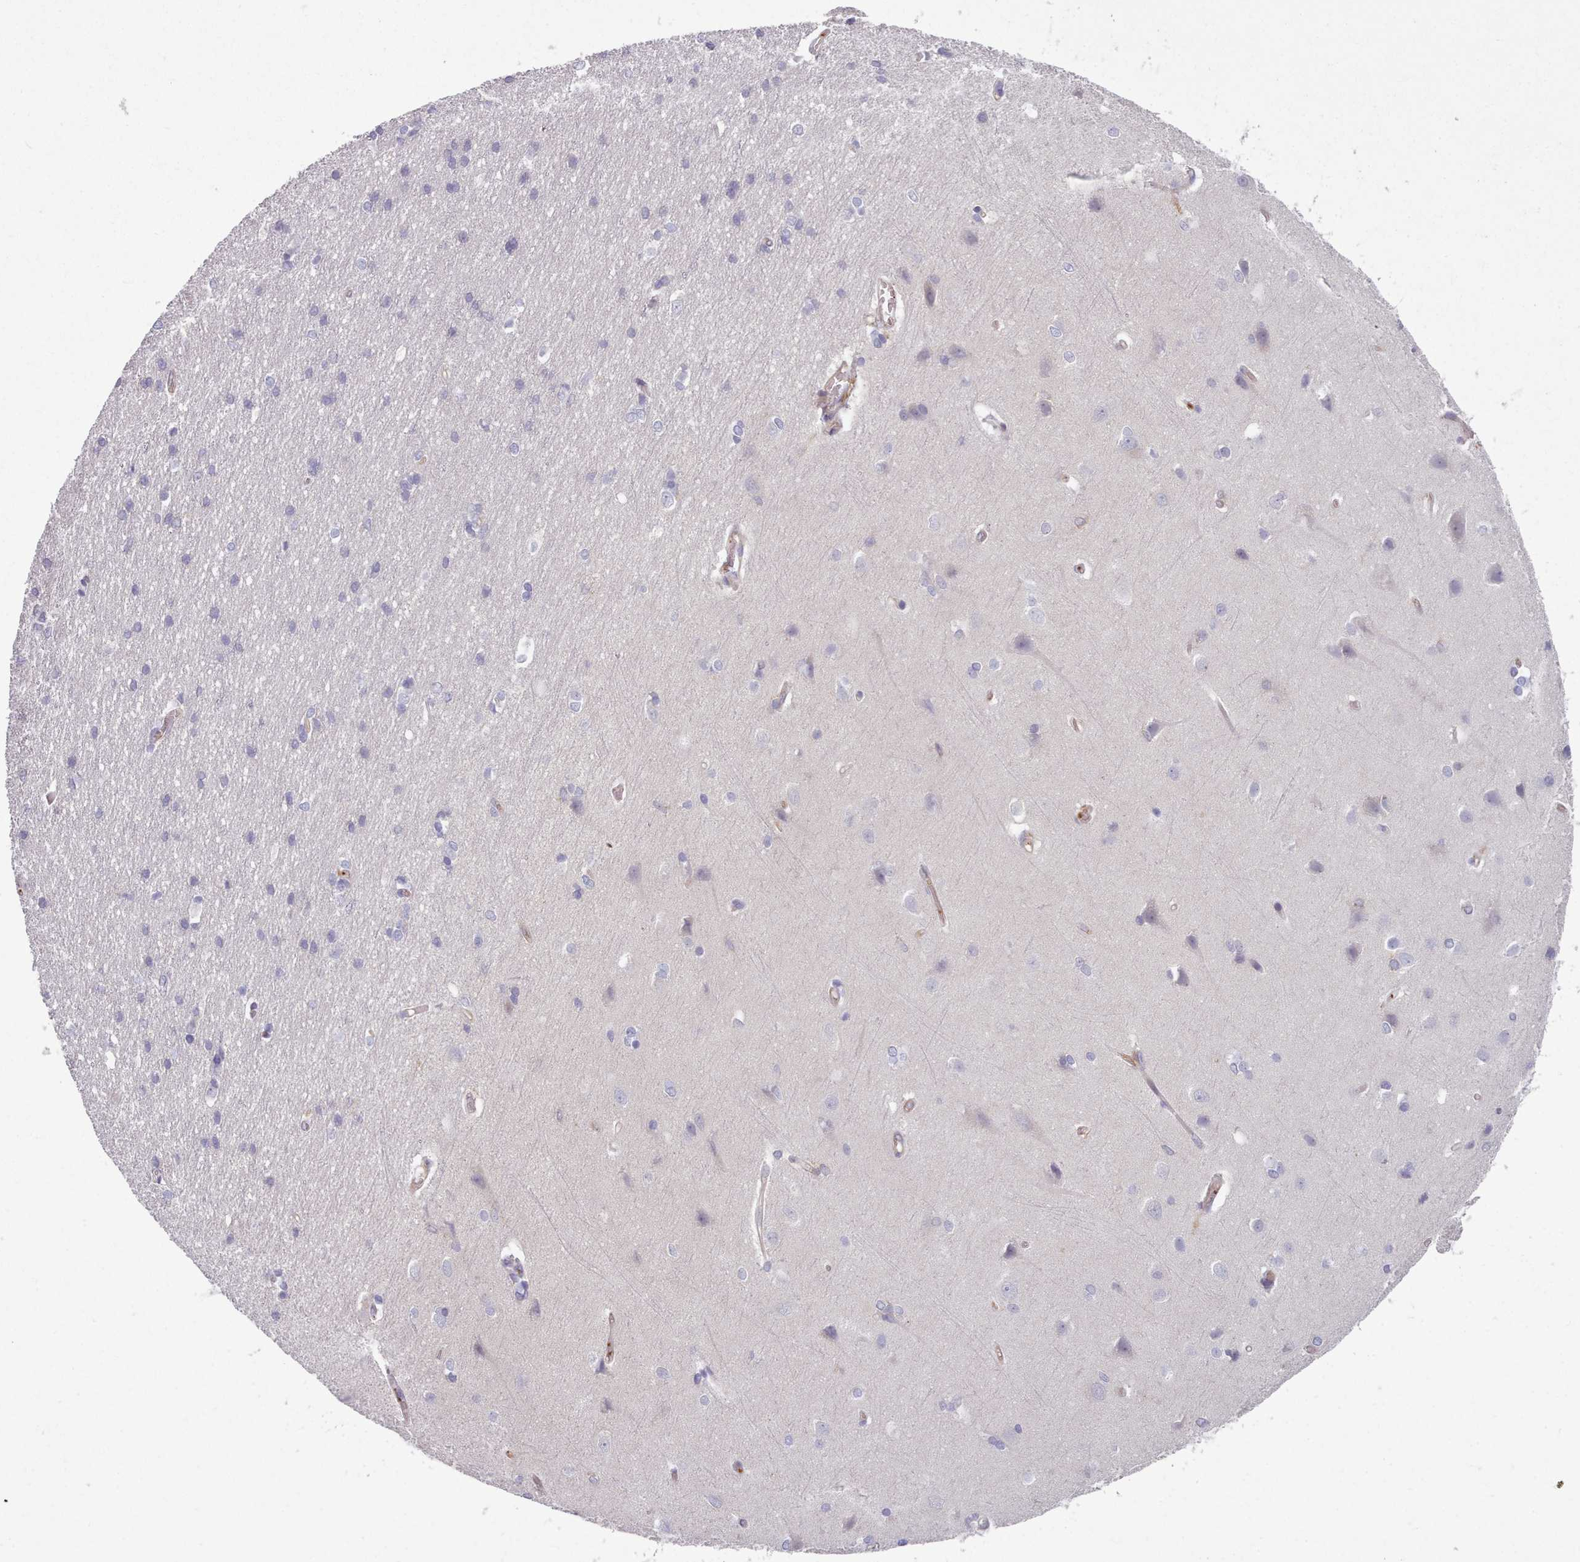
{"staining": {"intensity": "moderate", "quantity": "<25%", "location": "cytoplasmic/membranous,nuclear"}, "tissue": "cerebral cortex", "cell_type": "Endothelial cells", "image_type": "normal", "snomed": [{"axis": "morphology", "description": "Normal tissue, NOS"}, {"axis": "topography", "description": "Cerebral cortex"}], "caption": "A micrograph of human cerebral cortex stained for a protein shows moderate cytoplasmic/membranous,nuclear brown staining in endothelial cells.", "gene": "CD300LF", "patient": {"sex": "male", "age": 37}}